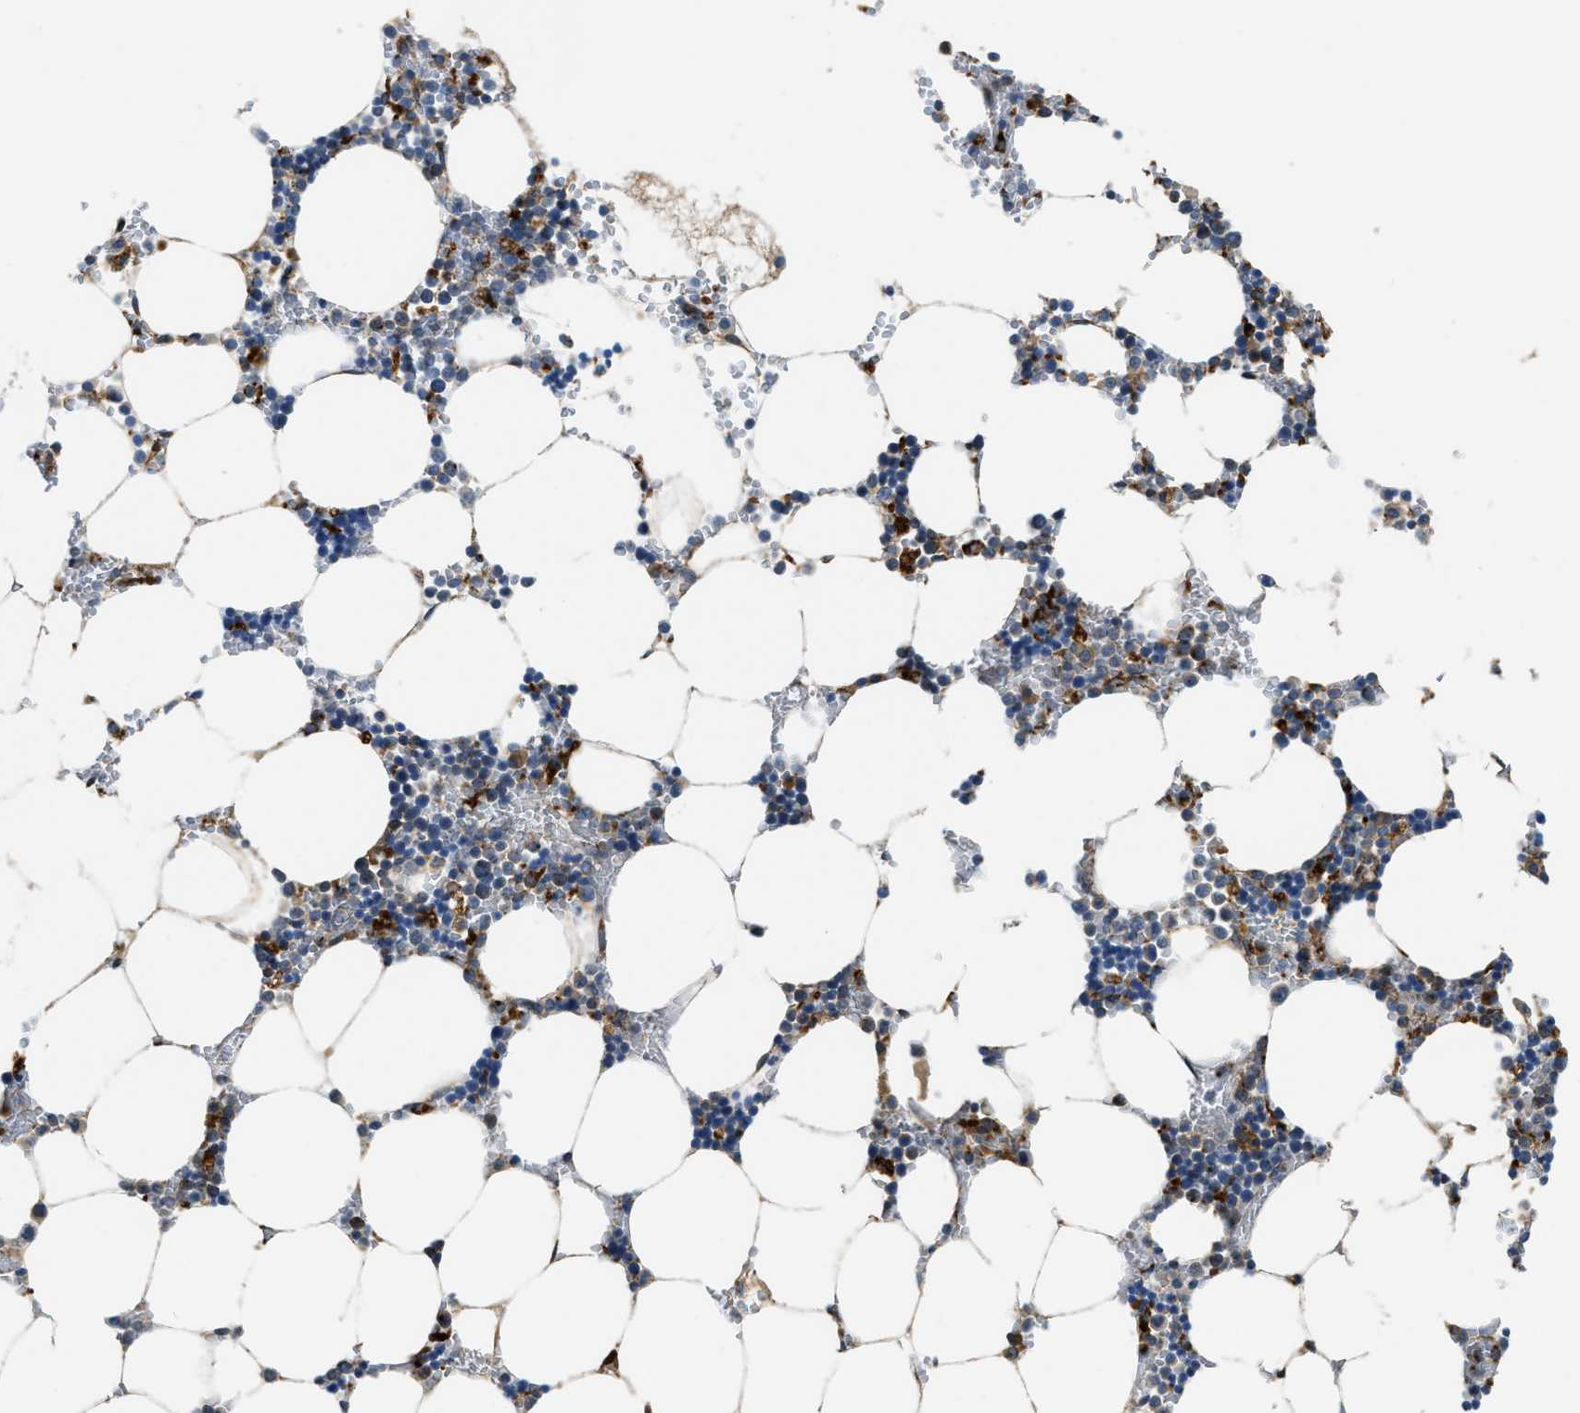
{"staining": {"intensity": "moderate", "quantity": "25%-75%", "location": "cytoplasmic/membranous"}, "tissue": "bone marrow", "cell_type": "Hematopoietic cells", "image_type": "normal", "snomed": [{"axis": "morphology", "description": "Normal tissue, NOS"}, {"axis": "topography", "description": "Bone marrow"}], "caption": "Normal bone marrow was stained to show a protein in brown. There is medium levels of moderate cytoplasmic/membranous staining in about 25%-75% of hematopoietic cells. The staining is performed using DAB (3,3'-diaminobenzidine) brown chromogen to label protein expression. The nuclei are counter-stained blue using hematoxylin.", "gene": "STARD3NL", "patient": {"sex": "male", "age": 70}}